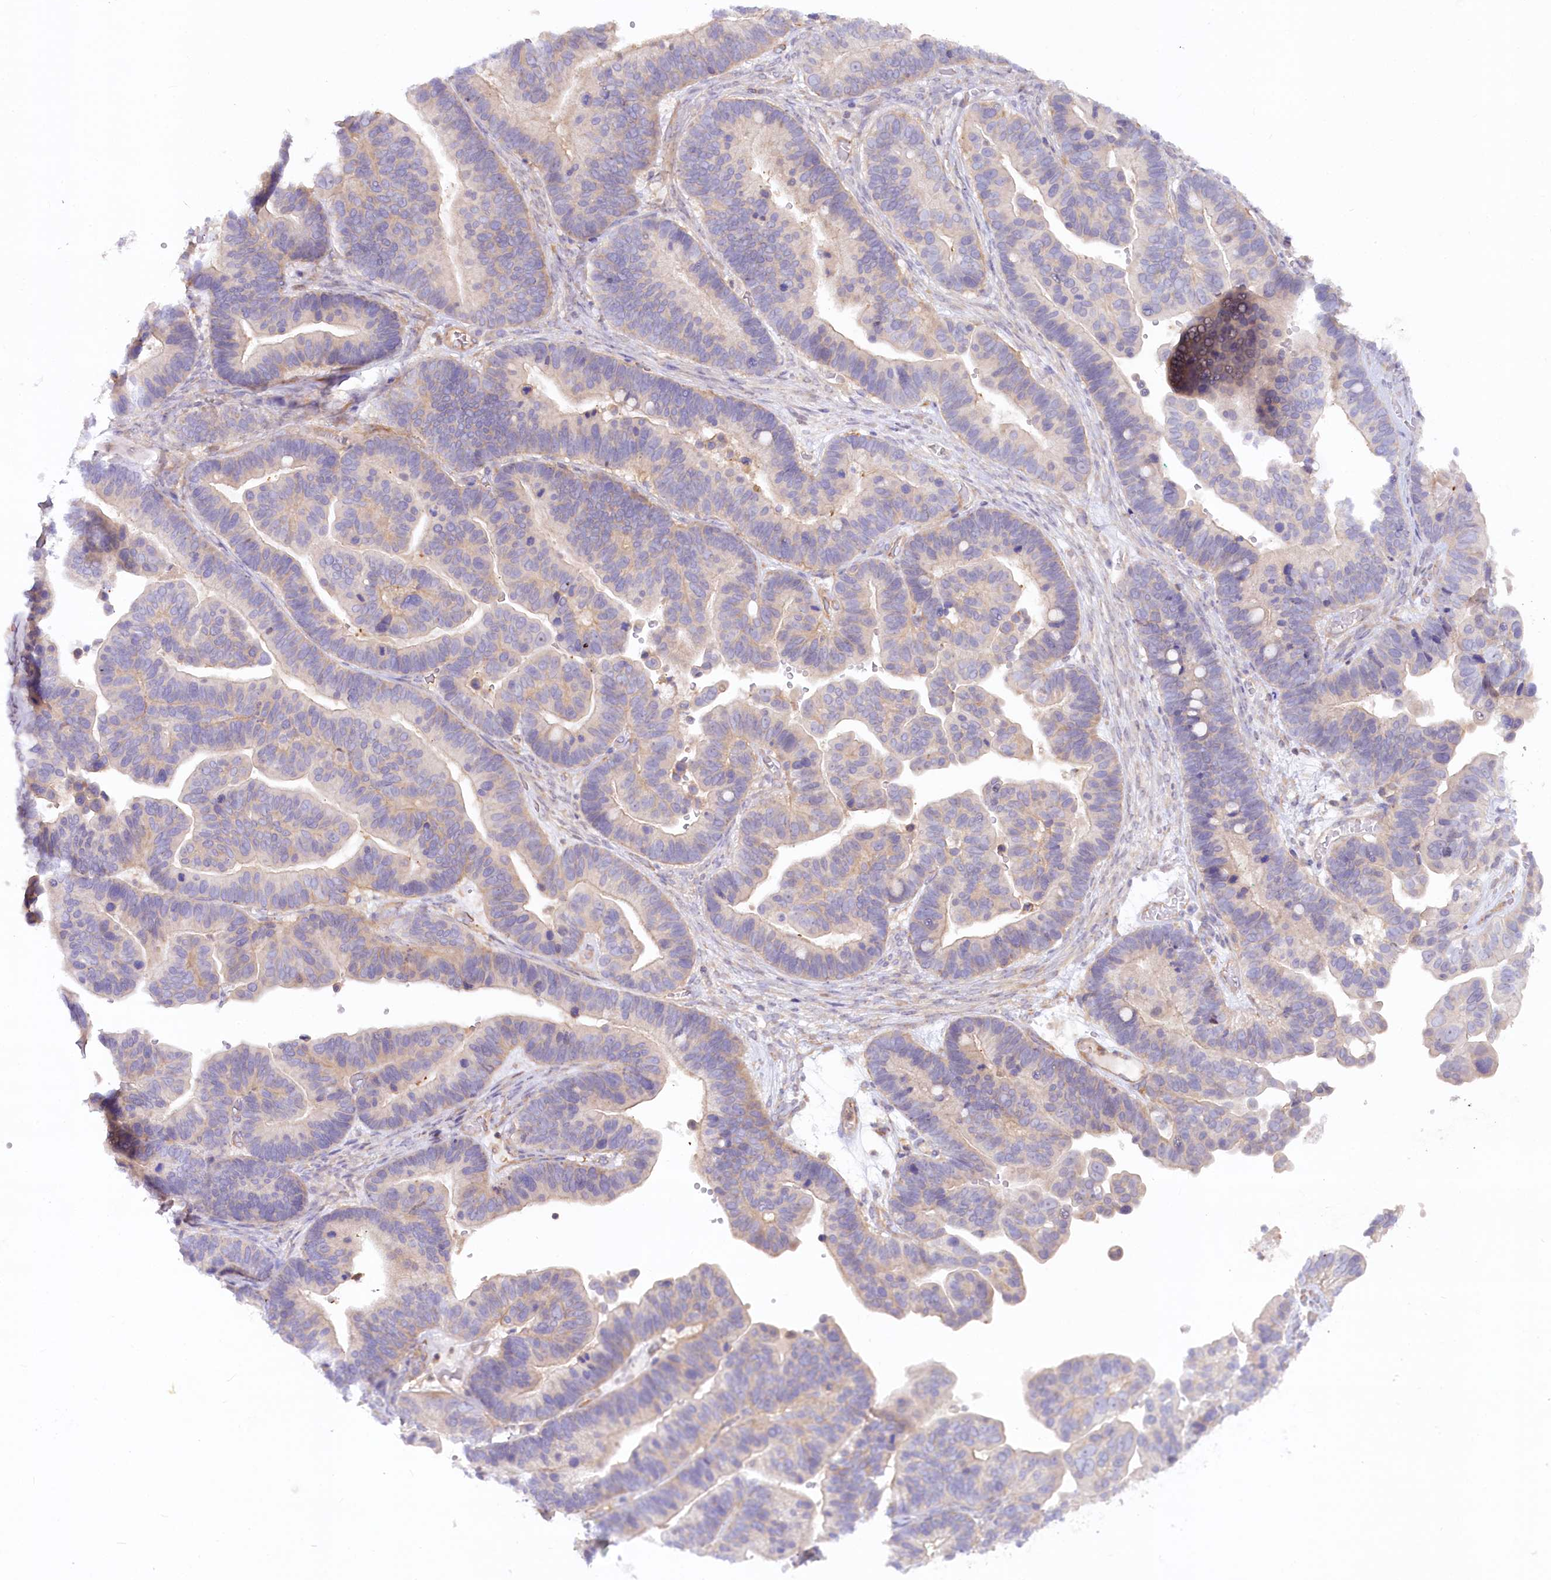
{"staining": {"intensity": "weak", "quantity": "<25%", "location": "cytoplasmic/membranous"}, "tissue": "ovarian cancer", "cell_type": "Tumor cells", "image_type": "cancer", "snomed": [{"axis": "morphology", "description": "Cystadenocarcinoma, serous, NOS"}, {"axis": "topography", "description": "Ovary"}], "caption": "Tumor cells are negative for protein expression in human ovarian serous cystadenocarcinoma. Brightfield microscopy of IHC stained with DAB (brown) and hematoxylin (blue), captured at high magnification.", "gene": "WDR36", "patient": {"sex": "female", "age": 56}}